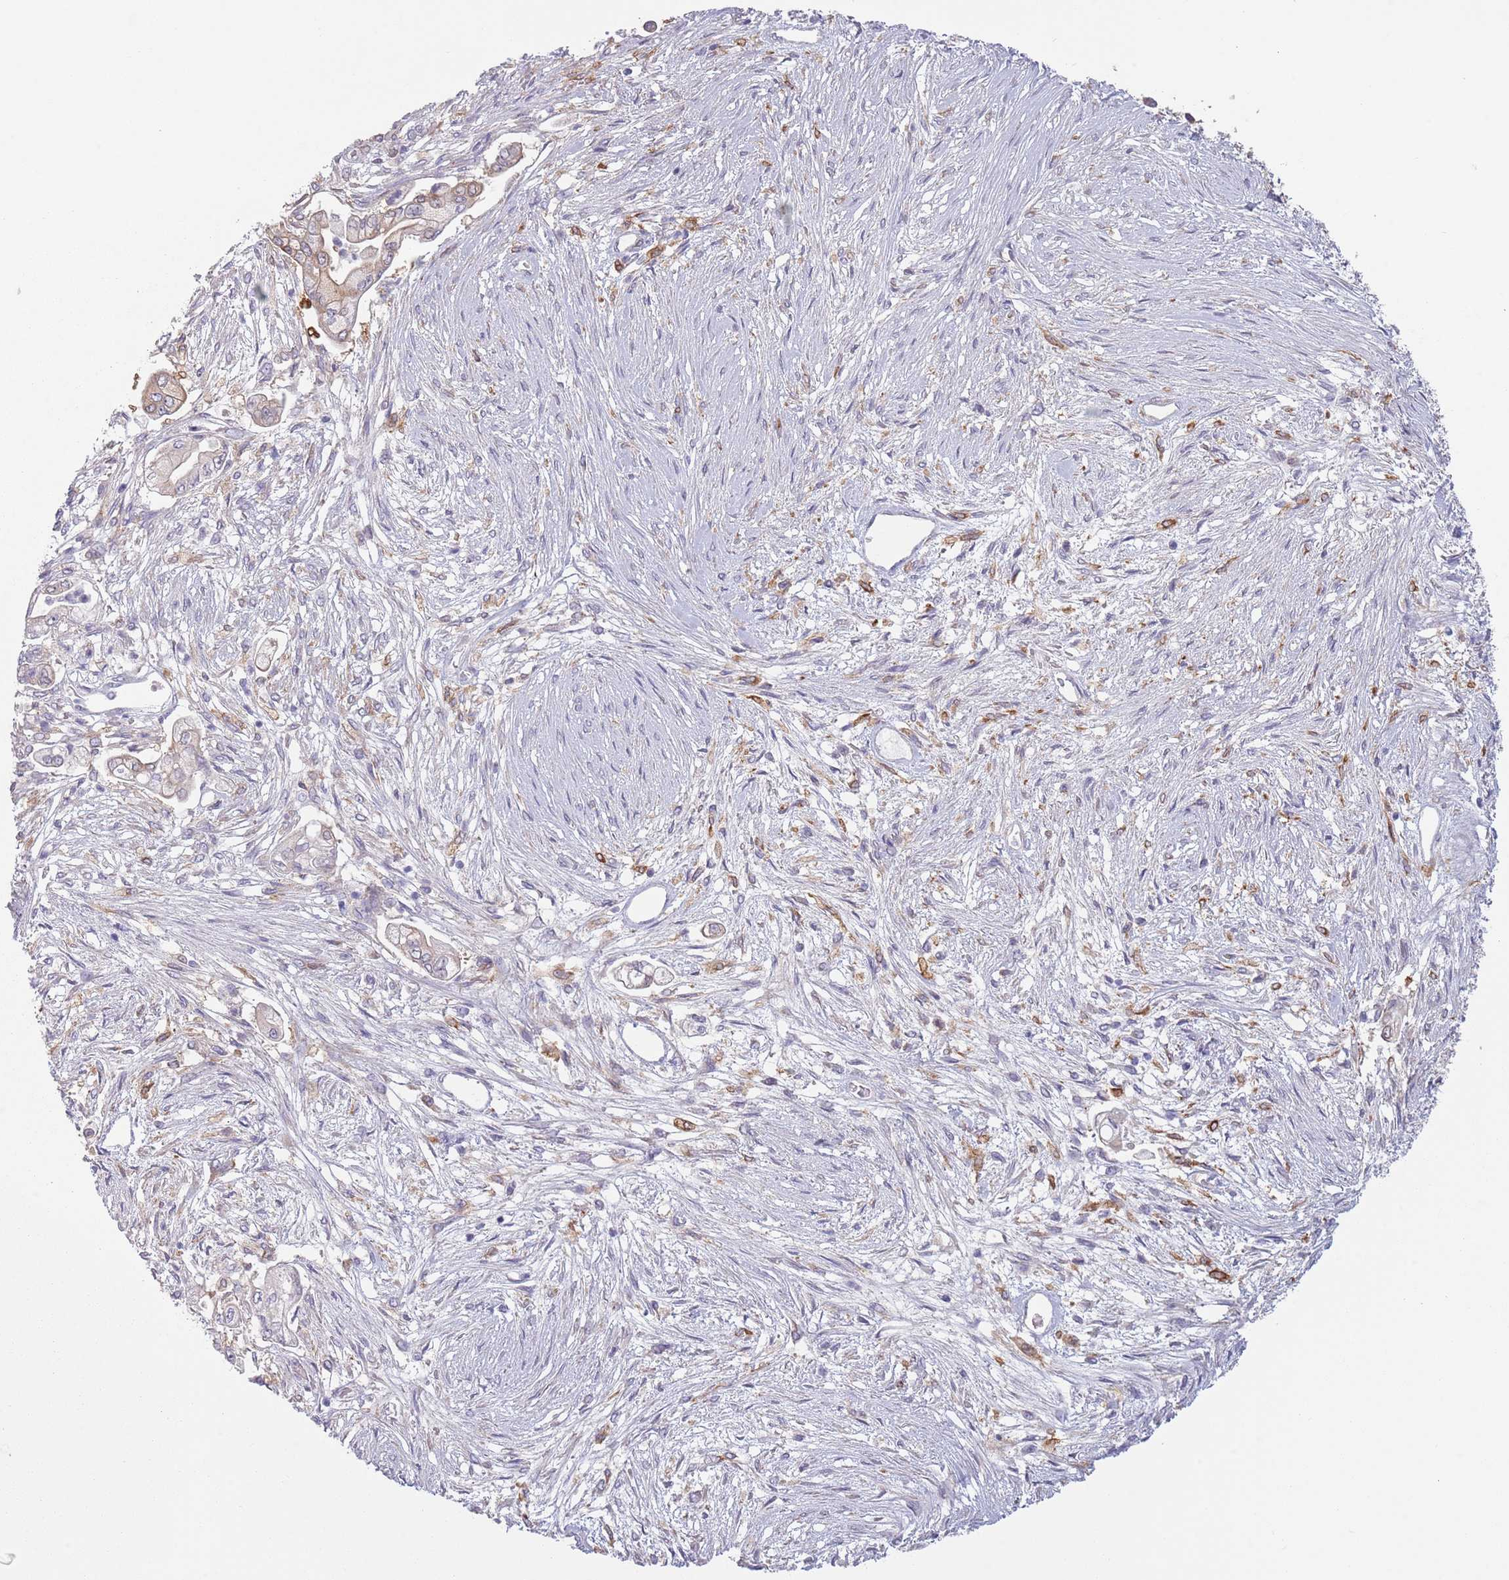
{"staining": {"intensity": "weak", "quantity": "<25%", "location": "cytoplasmic/membranous"}, "tissue": "pancreatic cancer", "cell_type": "Tumor cells", "image_type": "cancer", "snomed": [{"axis": "morphology", "description": "Adenocarcinoma, NOS"}, {"axis": "topography", "description": "Pancreas"}], "caption": "Protein analysis of pancreatic cancer displays no significant positivity in tumor cells. (Stains: DAB immunohistochemistry with hematoxylin counter stain, Microscopy: brightfield microscopy at high magnification).", "gene": "COQ5", "patient": {"sex": "female", "age": 69}}